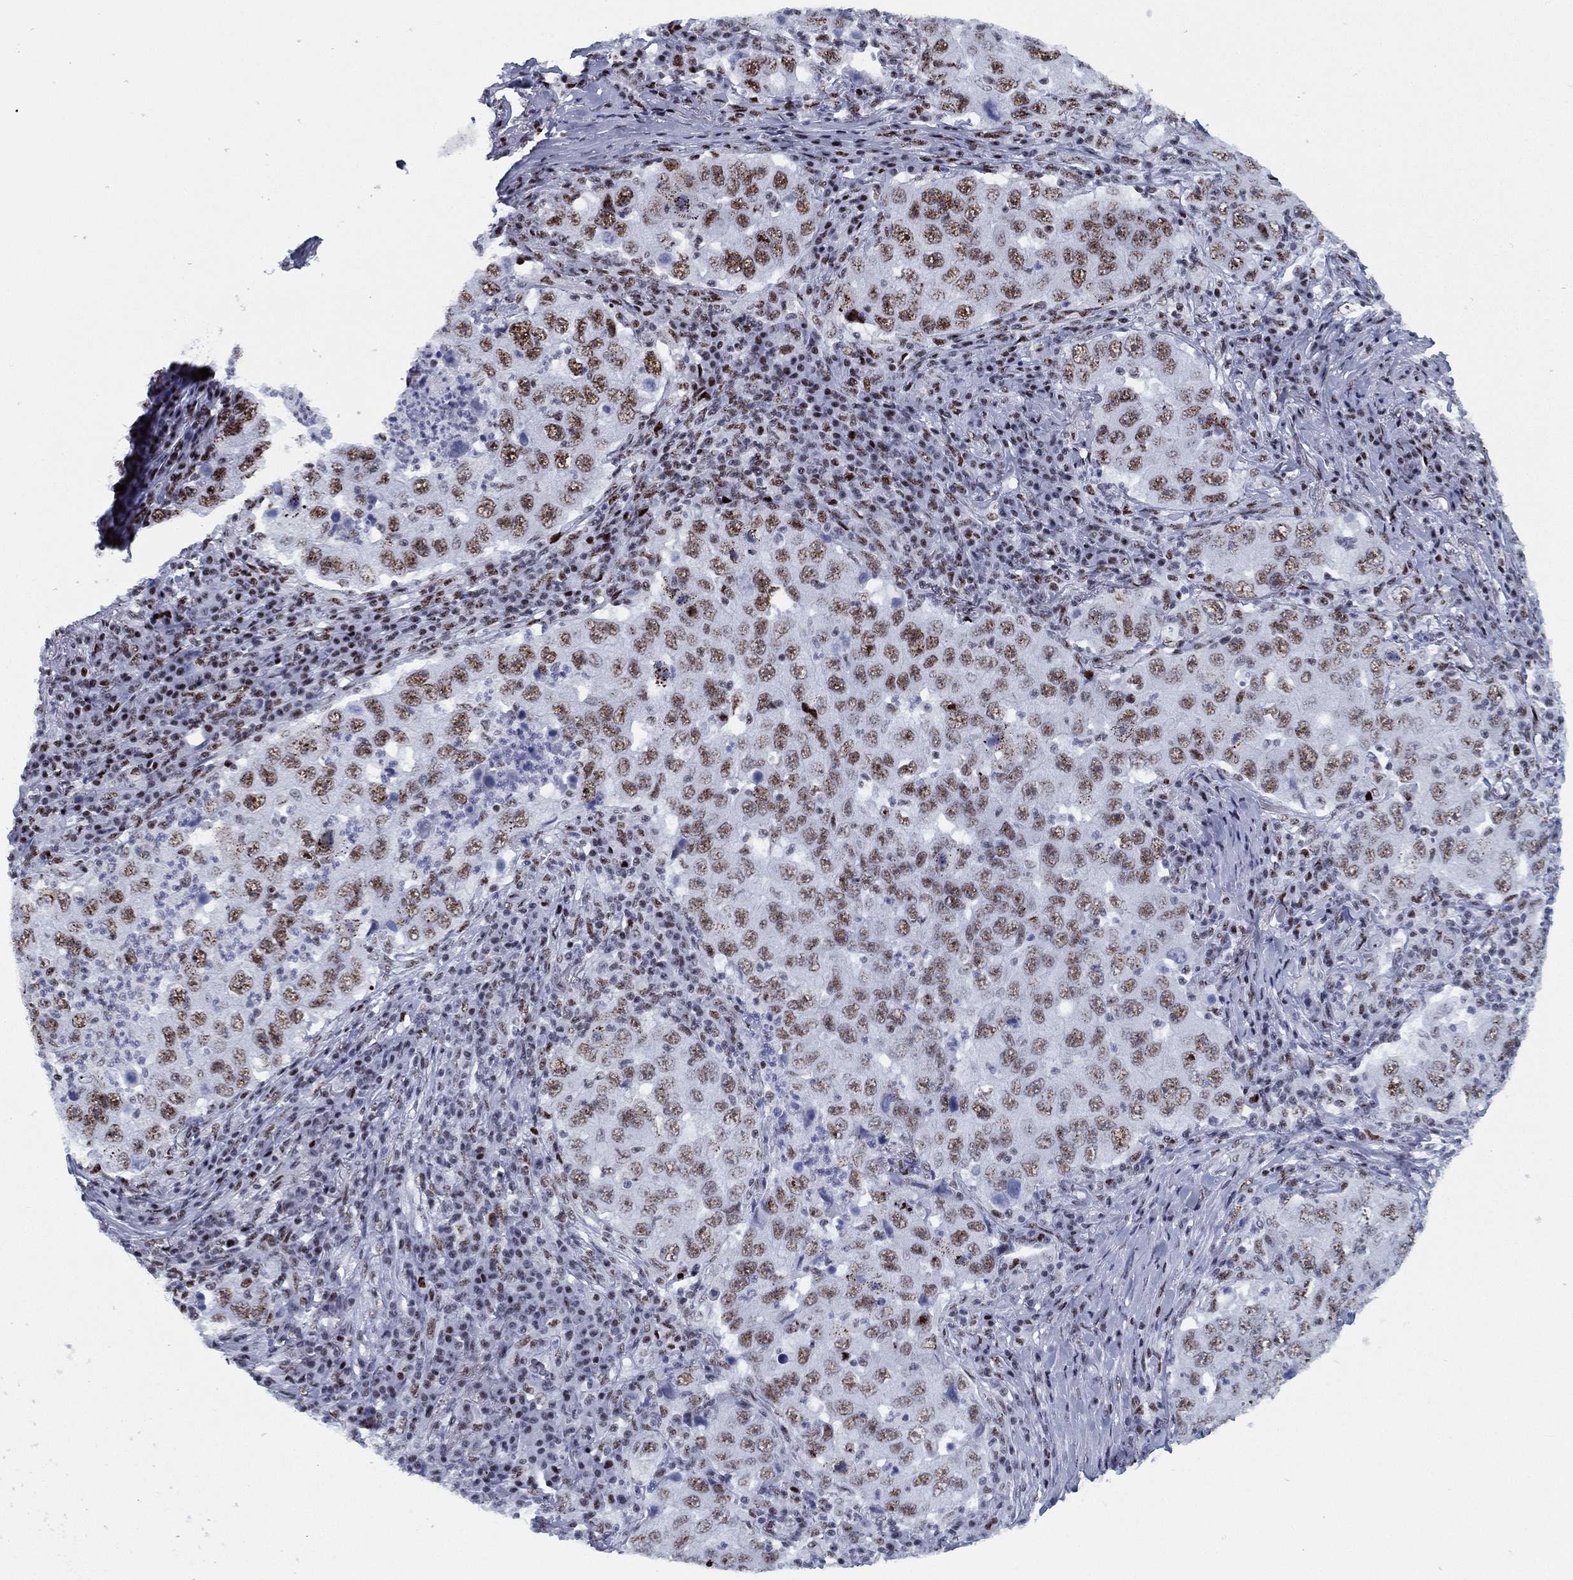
{"staining": {"intensity": "moderate", "quantity": ">75%", "location": "nuclear"}, "tissue": "lung cancer", "cell_type": "Tumor cells", "image_type": "cancer", "snomed": [{"axis": "morphology", "description": "Adenocarcinoma, NOS"}, {"axis": "topography", "description": "Lung"}], "caption": "Human lung cancer stained with a brown dye displays moderate nuclear positive staining in approximately >75% of tumor cells.", "gene": "CYB561D2", "patient": {"sex": "male", "age": 73}}